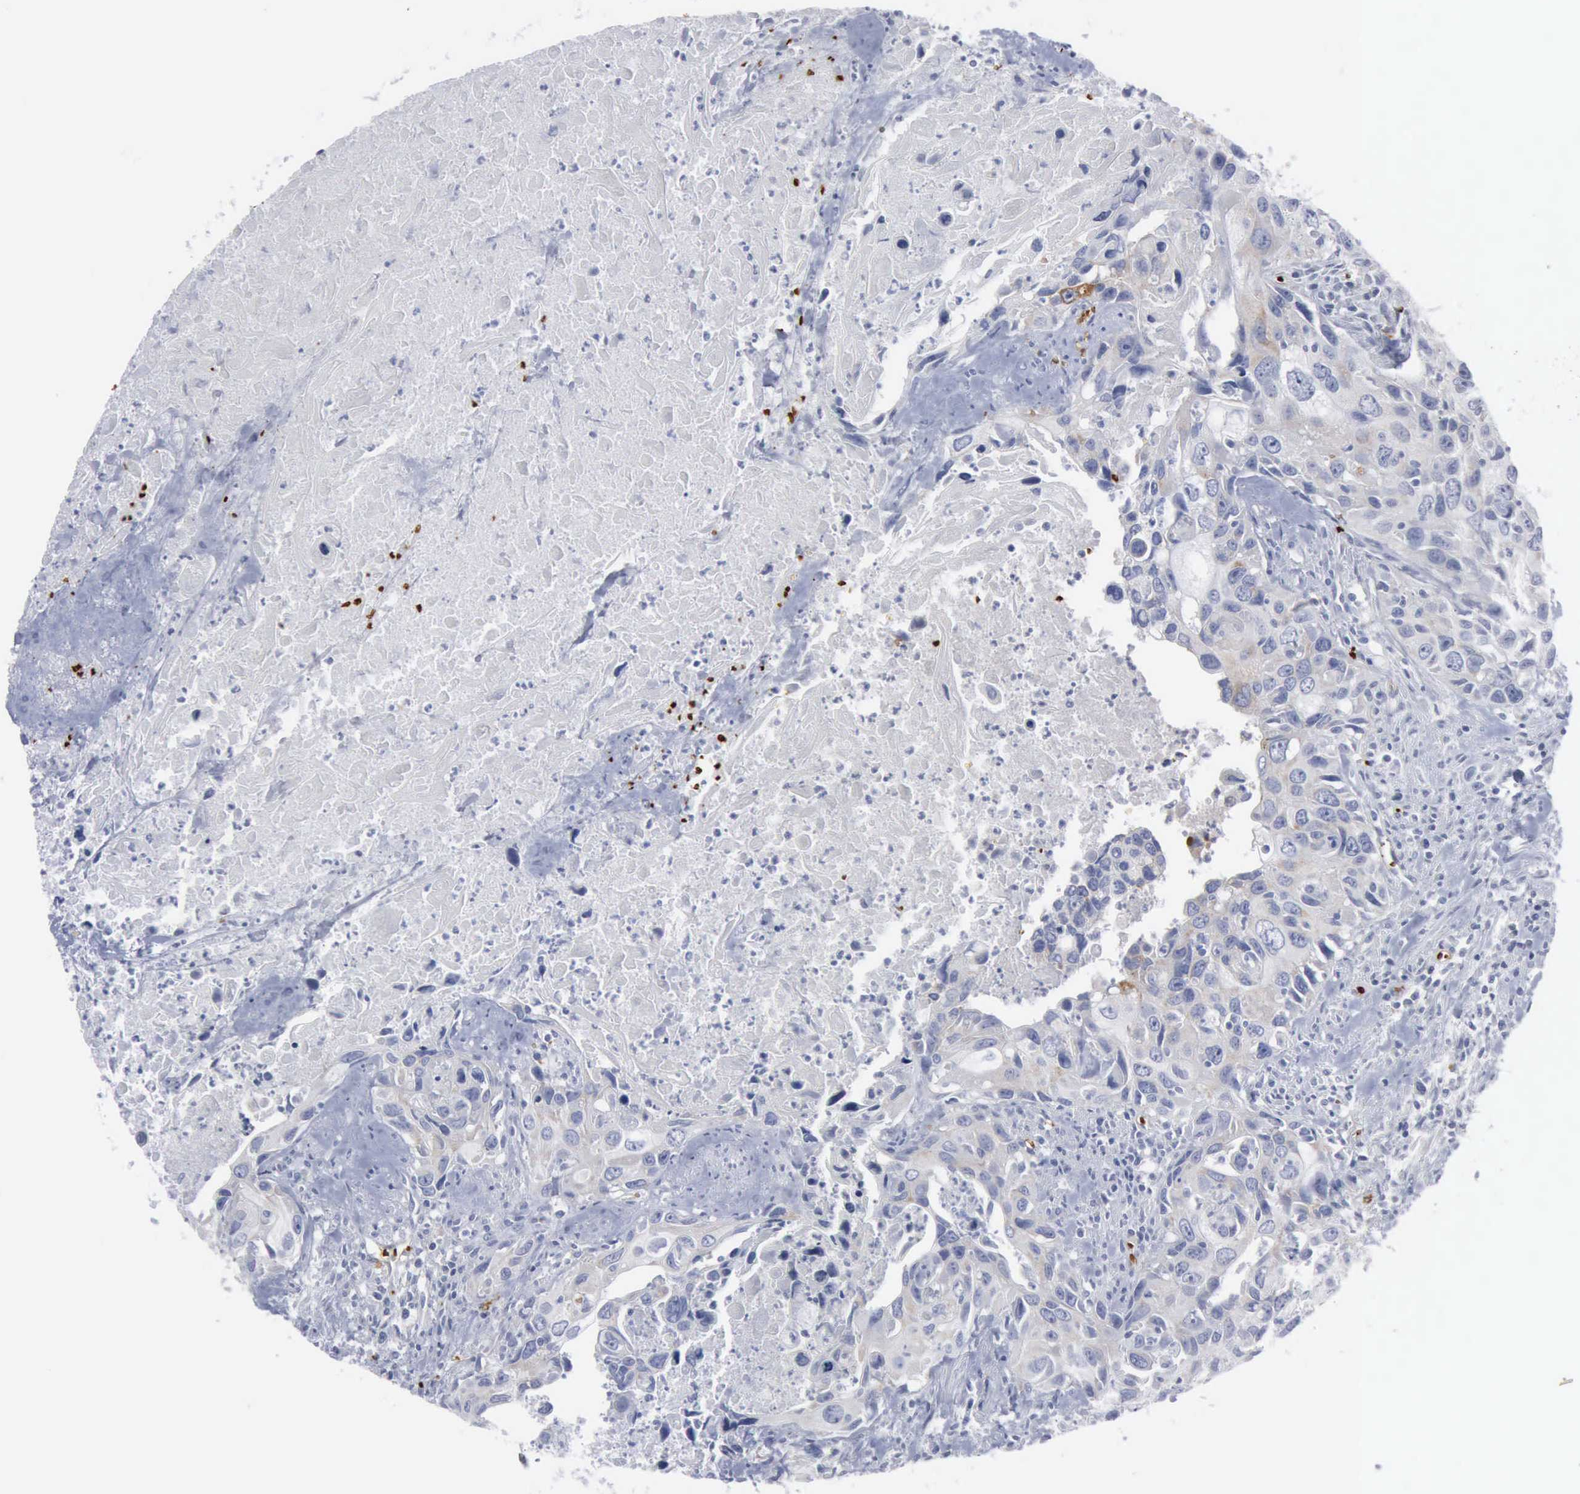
{"staining": {"intensity": "weak", "quantity": "<25%", "location": "cytoplasmic/membranous"}, "tissue": "urothelial cancer", "cell_type": "Tumor cells", "image_type": "cancer", "snomed": [{"axis": "morphology", "description": "Urothelial carcinoma, High grade"}, {"axis": "topography", "description": "Urinary bladder"}], "caption": "Protein analysis of urothelial cancer shows no significant expression in tumor cells. (Brightfield microscopy of DAB (3,3'-diaminobenzidine) immunohistochemistry at high magnification).", "gene": "TGFB1", "patient": {"sex": "male", "age": 71}}